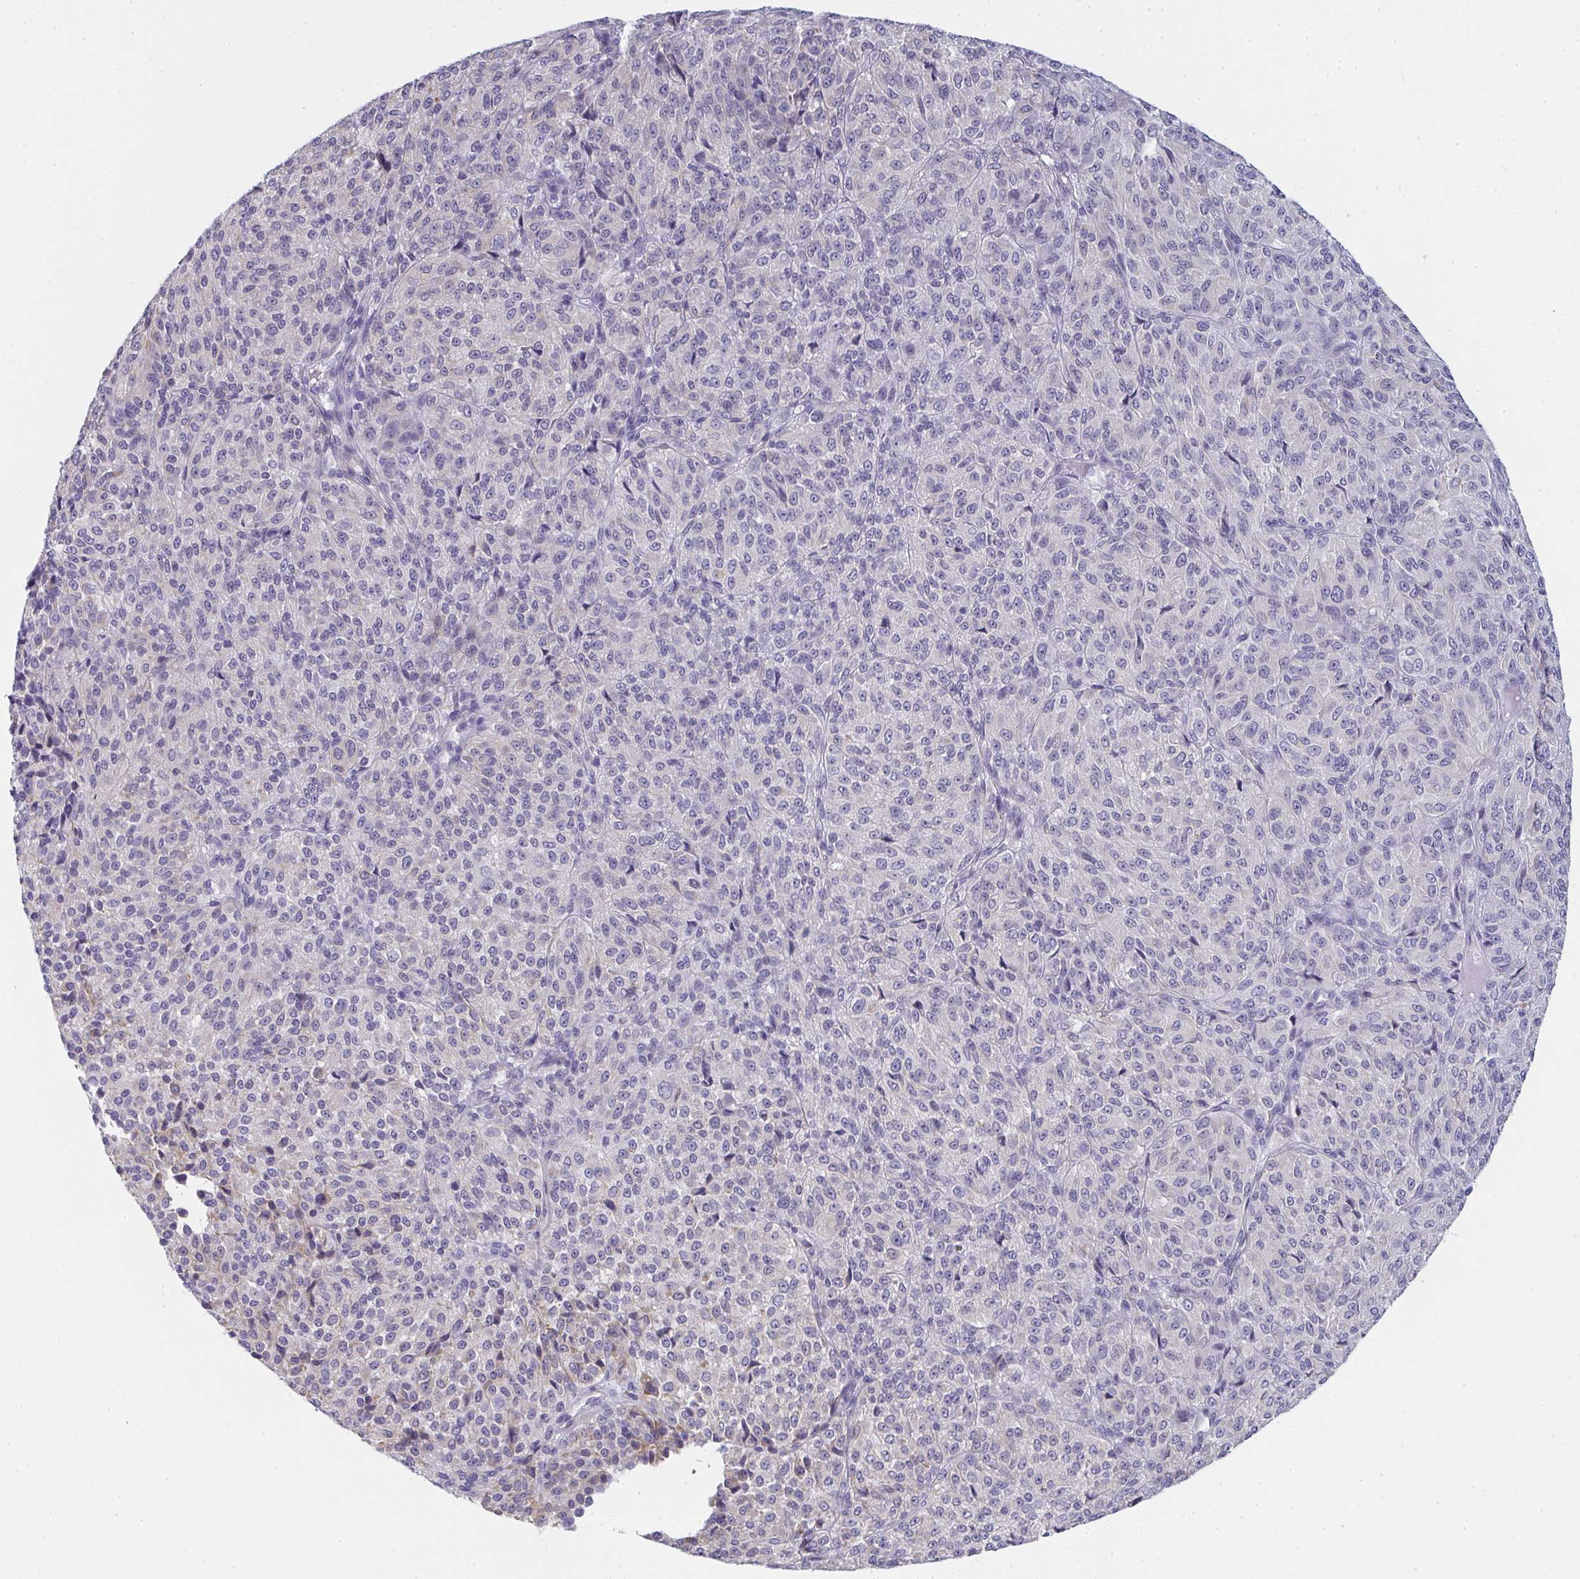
{"staining": {"intensity": "negative", "quantity": "none", "location": "none"}, "tissue": "melanoma", "cell_type": "Tumor cells", "image_type": "cancer", "snomed": [{"axis": "morphology", "description": "Malignant melanoma, Metastatic site"}, {"axis": "topography", "description": "Brain"}], "caption": "The immunohistochemistry histopathology image has no significant expression in tumor cells of melanoma tissue.", "gene": "SHROOM1", "patient": {"sex": "female", "age": 56}}